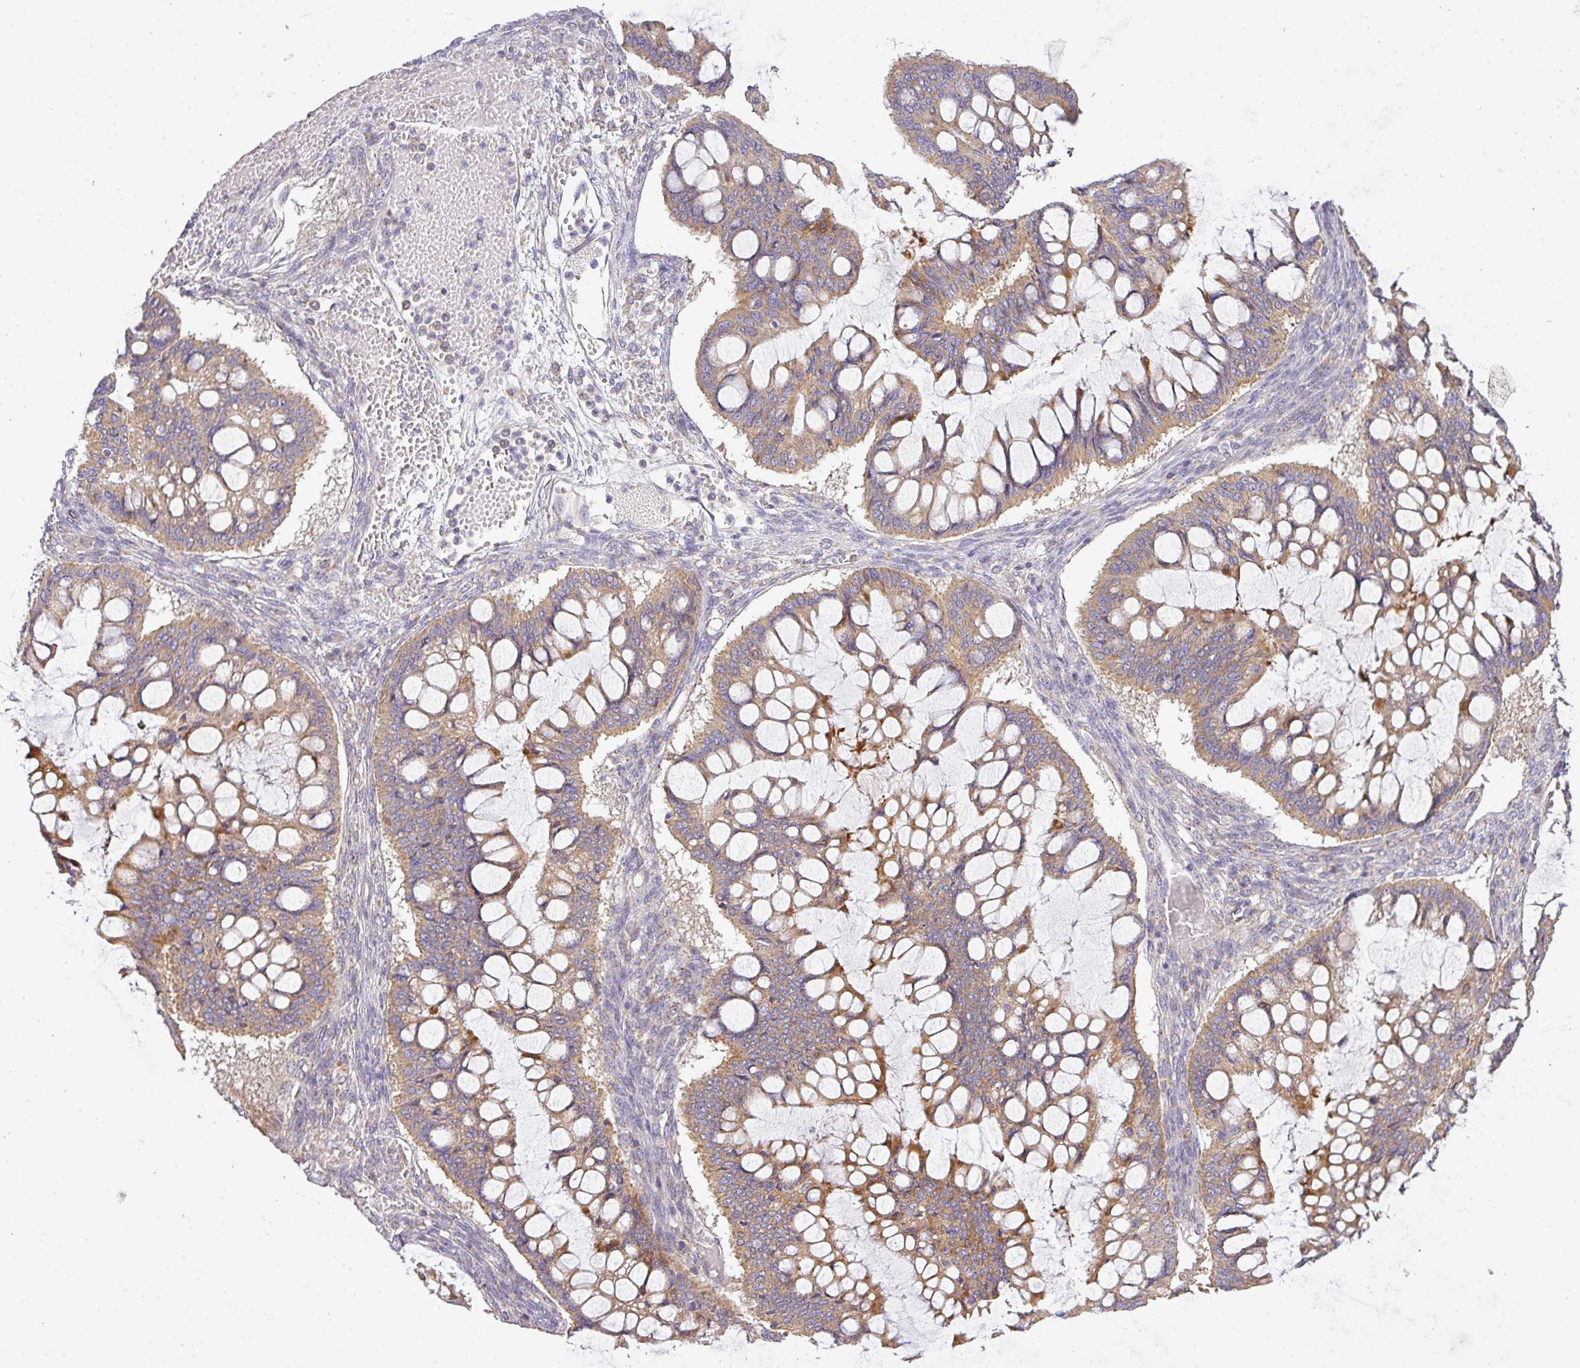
{"staining": {"intensity": "moderate", "quantity": ">75%", "location": "cytoplasmic/membranous"}, "tissue": "ovarian cancer", "cell_type": "Tumor cells", "image_type": "cancer", "snomed": [{"axis": "morphology", "description": "Cystadenocarcinoma, mucinous, NOS"}, {"axis": "topography", "description": "Ovary"}], "caption": "Human ovarian cancer (mucinous cystadenocarcinoma) stained with a protein marker demonstrates moderate staining in tumor cells.", "gene": "ZNF211", "patient": {"sex": "female", "age": 73}}